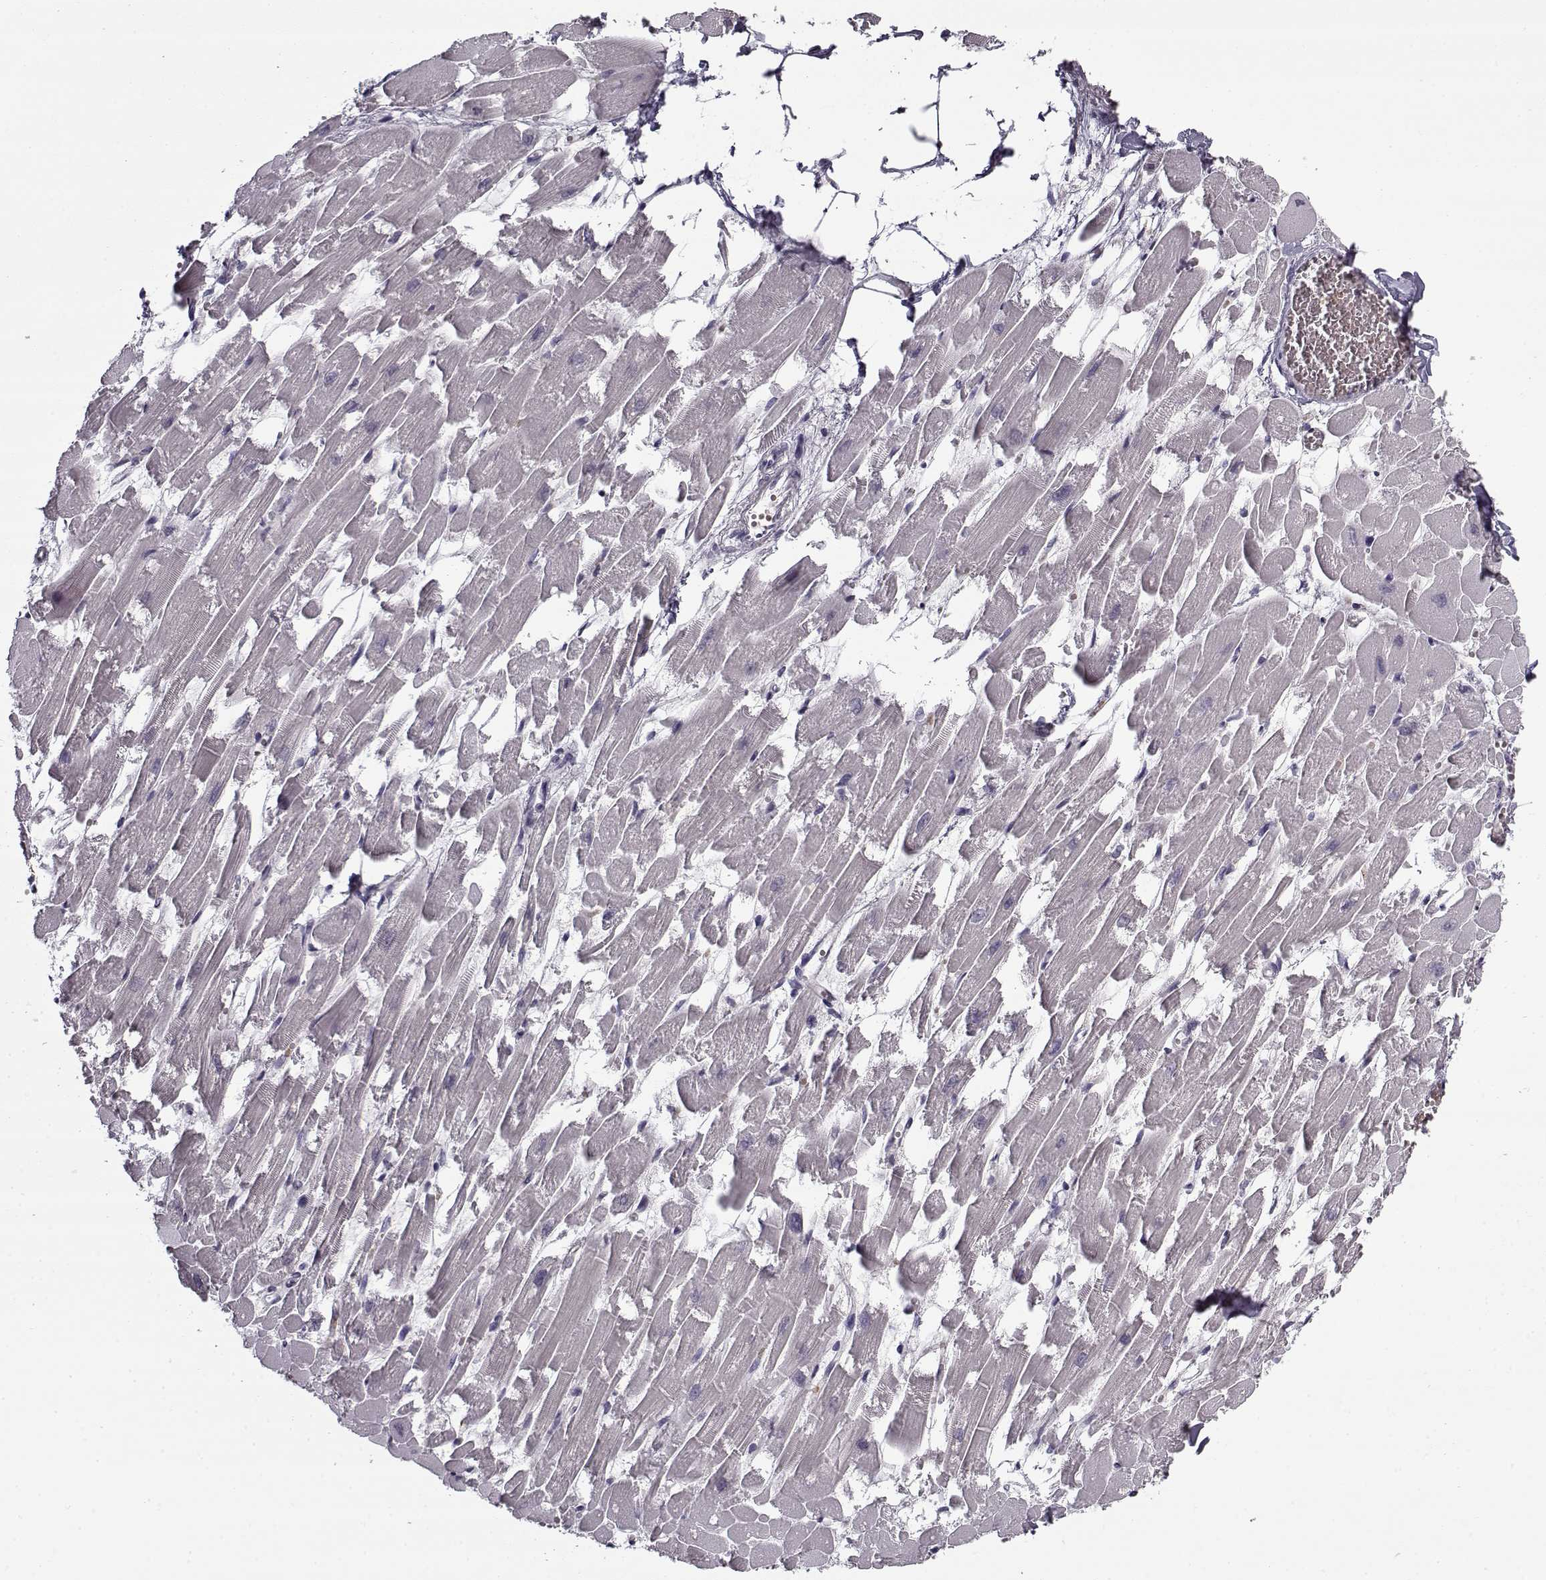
{"staining": {"intensity": "negative", "quantity": "none", "location": "none"}, "tissue": "heart muscle", "cell_type": "Cardiomyocytes", "image_type": "normal", "snomed": [{"axis": "morphology", "description": "Normal tissue, NOS"}, {"axis": "topography", "description": "Heart"}], "caption": "IHC image of unremarkable heart muscle stained for a protein (brown), which exhibits no staining in cardiomyocytes.", "gene": "SNCA", "patient": {"sex": "female", "age": 52}}